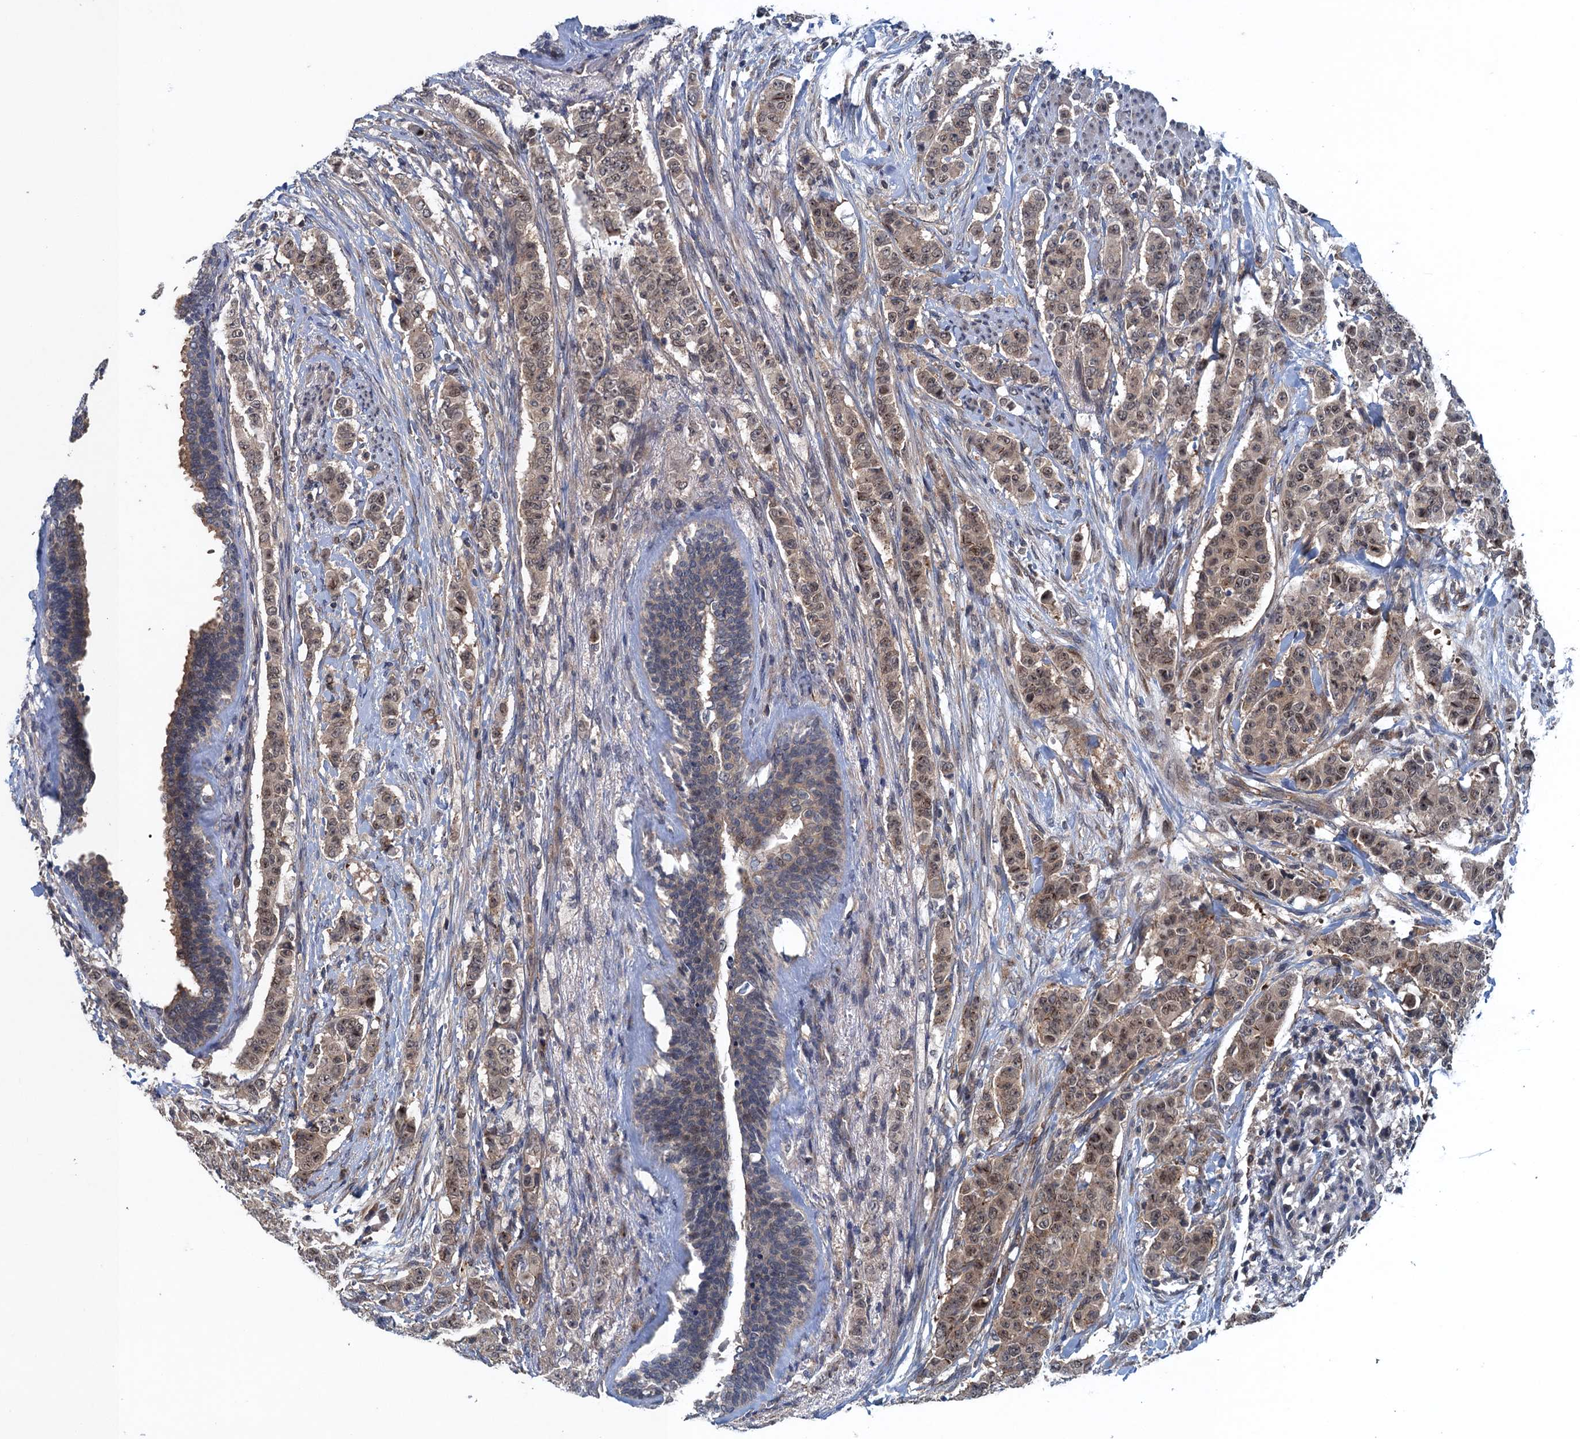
{"staining": {"intensity": "moderate", "quantity": ">75%", "location": "cytoplasmic/membranous,nuclear"}, "tissue": "breast cancer", "cell_type": "Tumor cells", "image_type": "cancer", "snomed": [{"axis": "morphology", "description": "Duct carcinoma"}, {"axis": "topography", "description": "Breast"}], "caption": "Breast cancer stained with a protein marker exhibits moderate staining in tumor cells.", "gene": "RNF165", "patient": {"sex": "female", "age": 40}}